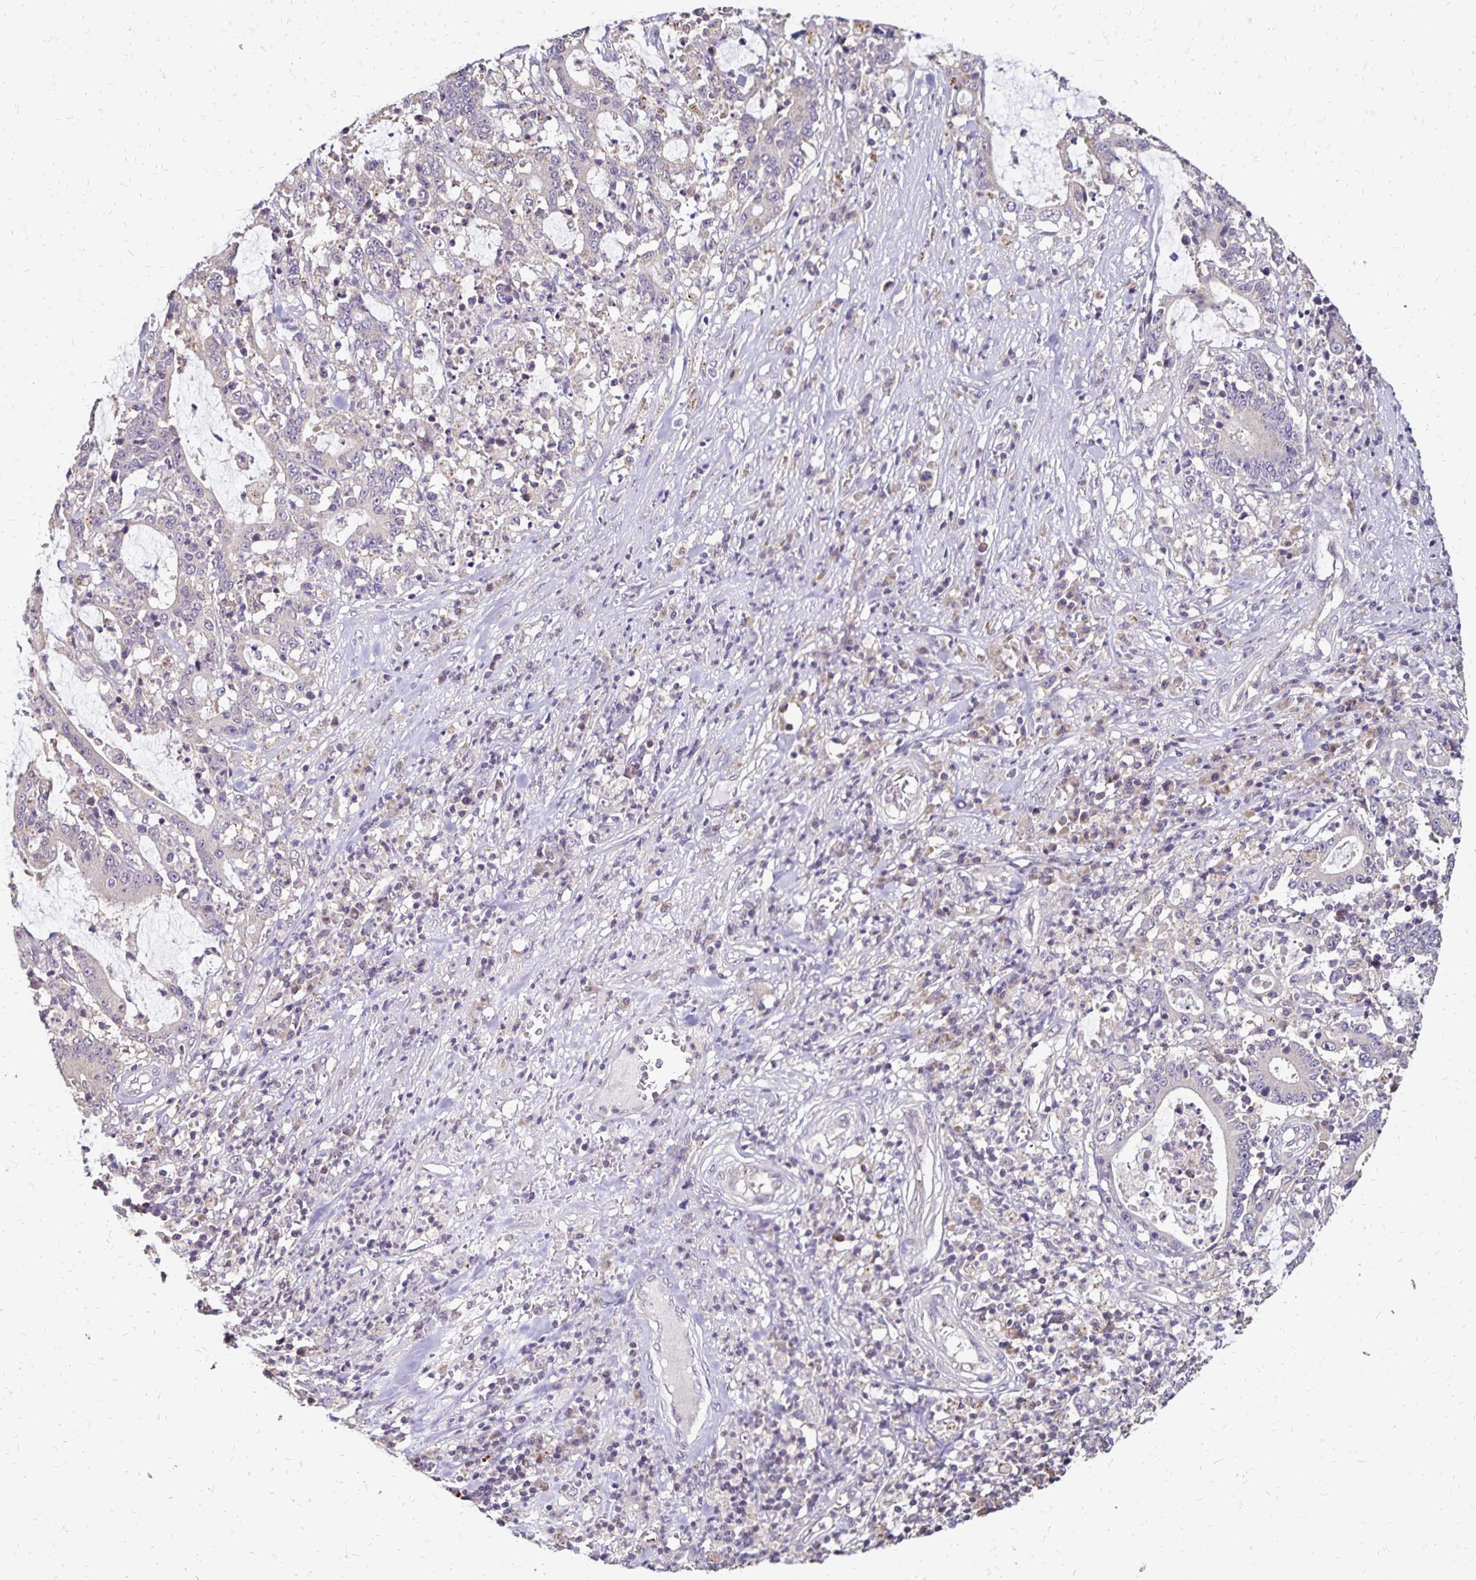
{"staining": {"intensity": "negative", "quantity": "none", "location": "none"}, "tissue": "stomach cancer", "cell_type": "Tumor cells", "image_type": "cancer", "snomed": [{"axis": "morphology", "description": "Adenocarcinoma, NOS"}, {"axis": "topography", "description": "Stomach, upper"}], "caption": "High power microscopy photomicrograph of an immunohistochemistry (IHC) histopathology image of stomach cancer, revealing no significant expression in tumor cells.", "gene": "EMC10", "patient": {"sex": "male", "age": 68}}